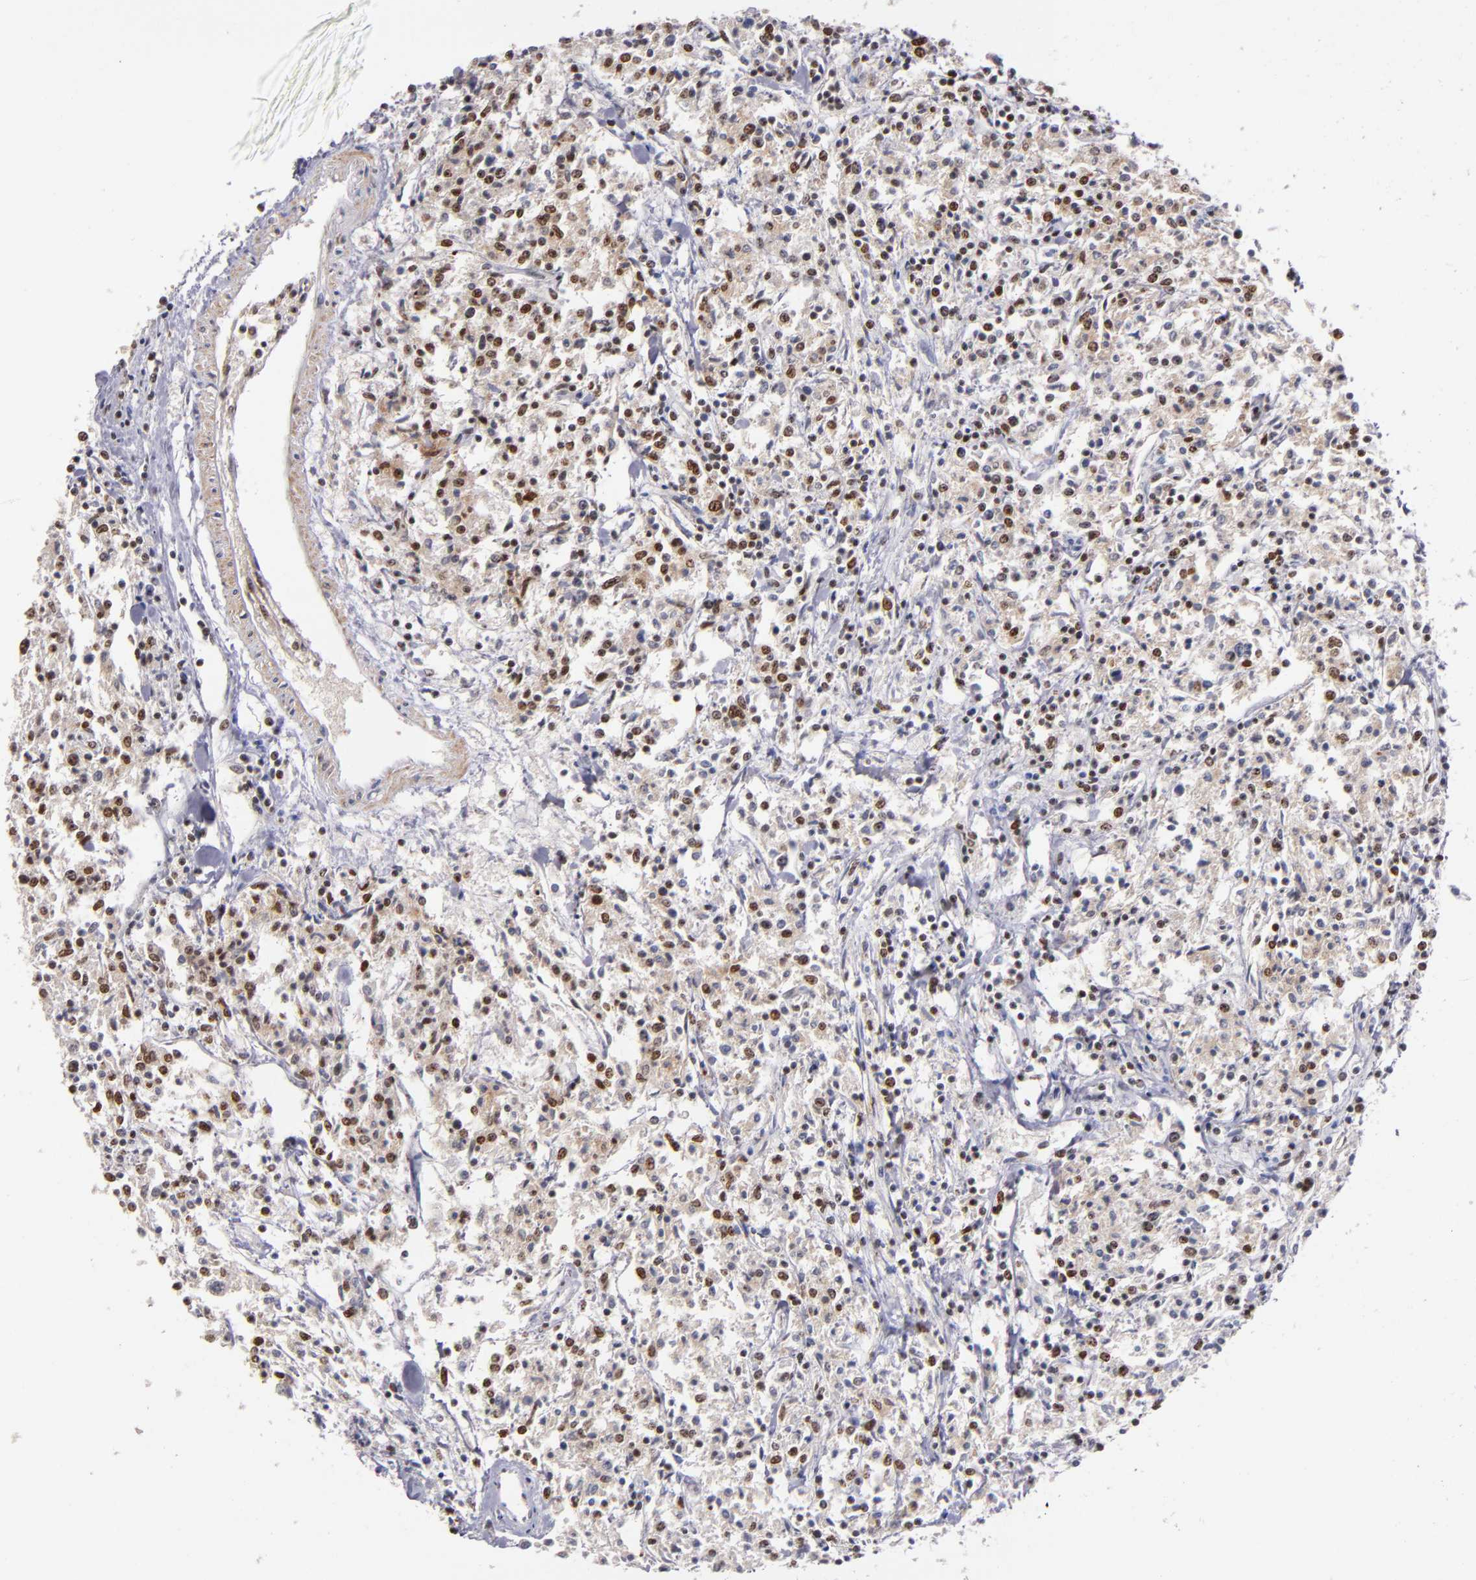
{"staining": {"intensity": "weak", "quantity": "25%-75%", "location": "cytoplasmic/membranous,nuclear"}, "tissue": "lymphoma", "cell_type": "Tumor cells", "image_type": "cancer", "snomed": [{"axis": "morphology", "description": "Malignant lymphoma, non-Hodgkin's type, Low grade"}, {"axis": "topography", "description": "Small intestine"}], "caption": "Immunohistochemical staining of human low-grade malignant lymphoma, non-Hodgkin's type shows weak cytoplasmic/membranous and nuclear protein expression in about 25%-75% of tumor cells. (brown staining indicates protein expression, while blue staining denotes nuclei).", "gene": "PCNX4", "patient": {"sex": "female", "age": 59}}